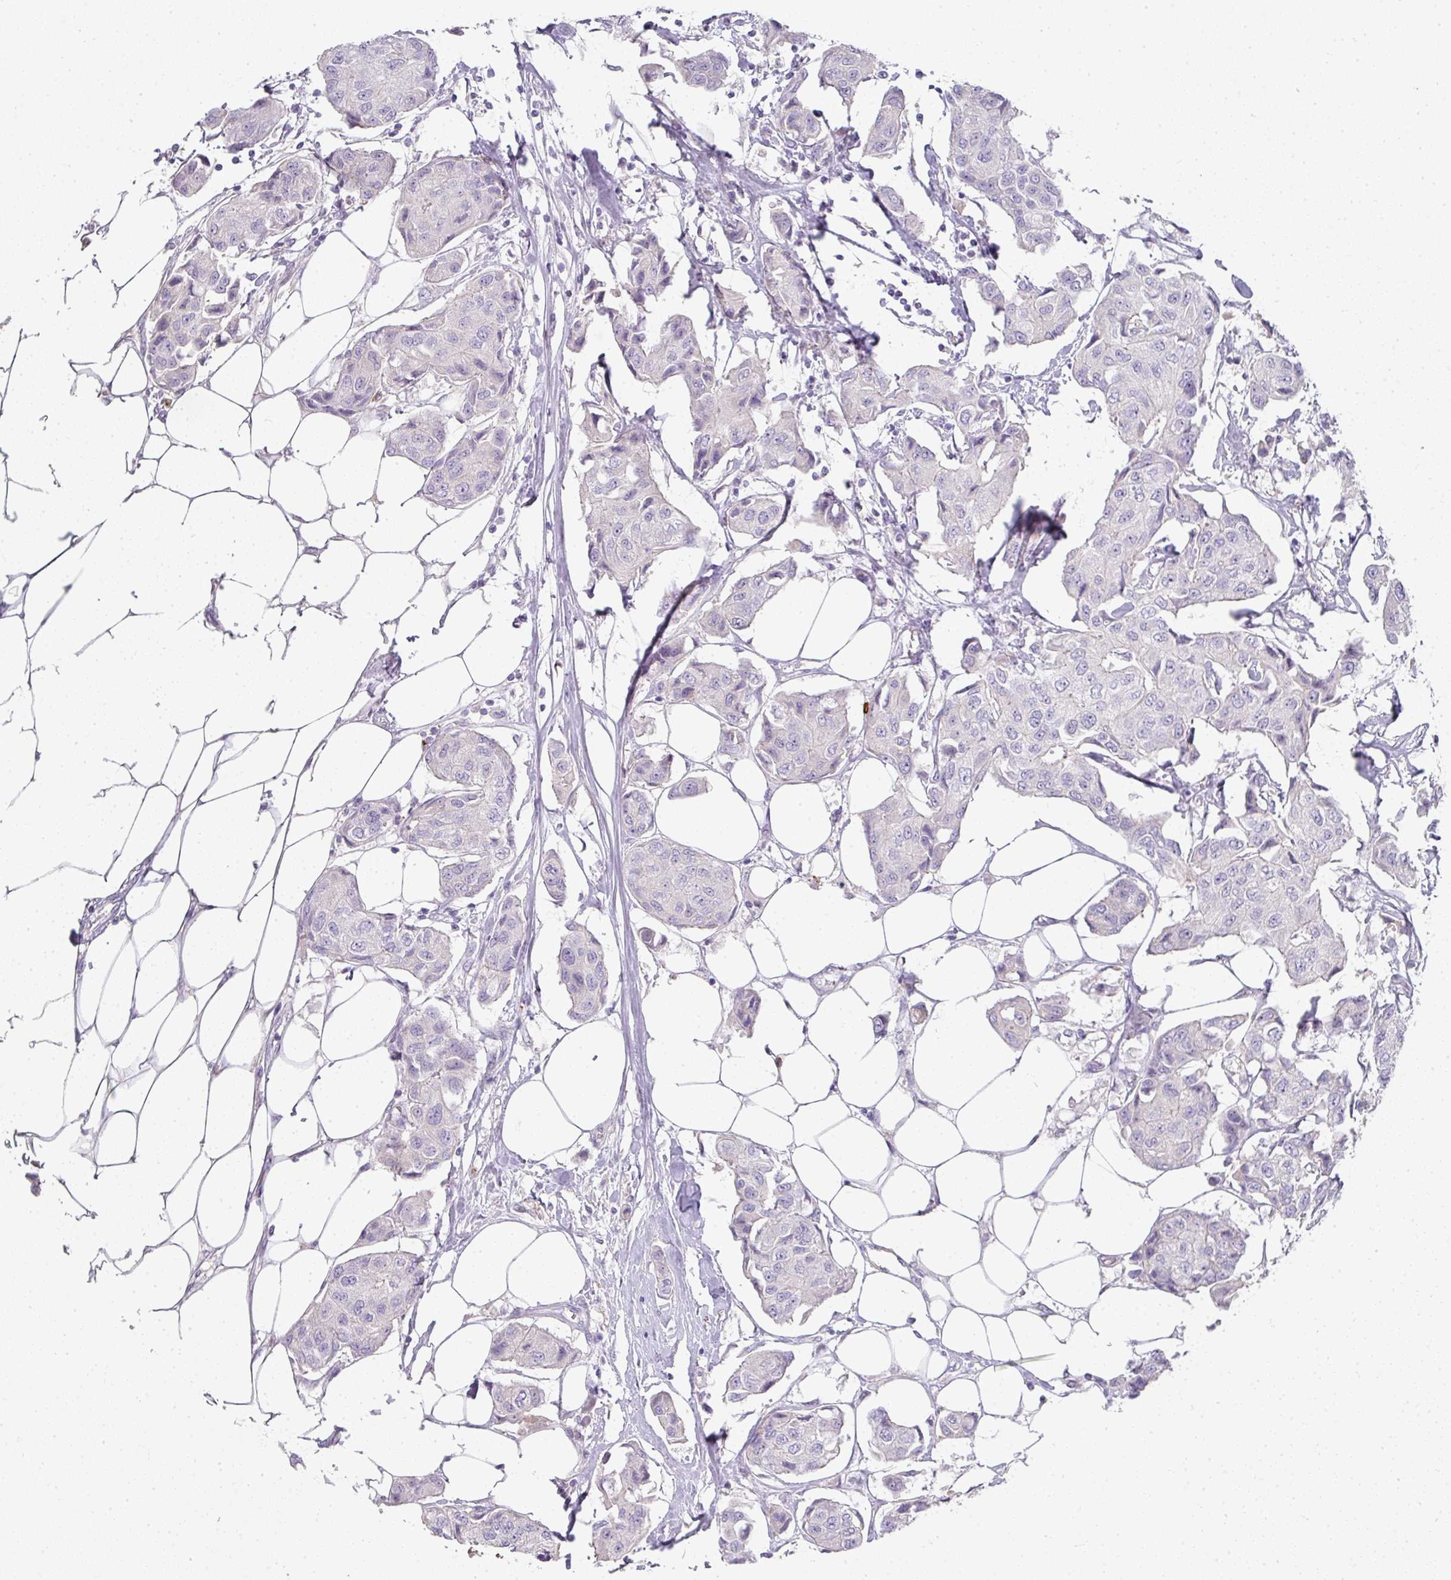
{"staining": {"intensity": "negative", "quantity": "none", "location": "none"}, "tissue": "breast cancer", "cell_type": "Tumor cells", "image_type": "cancer", "snomed": [{"axis": "morphology", "description": "Duct carcinoma"}, {"axis": "topography", "description": "Breast"}, {"axis": "topography", "description": "Lymph node"}], "caption": "An image of human breast cancer (invasive ductal carcinoma) is negative for staining in tumor cells.", "gene": "HHEX", "patient": {"sex": "female", "age": 80}}